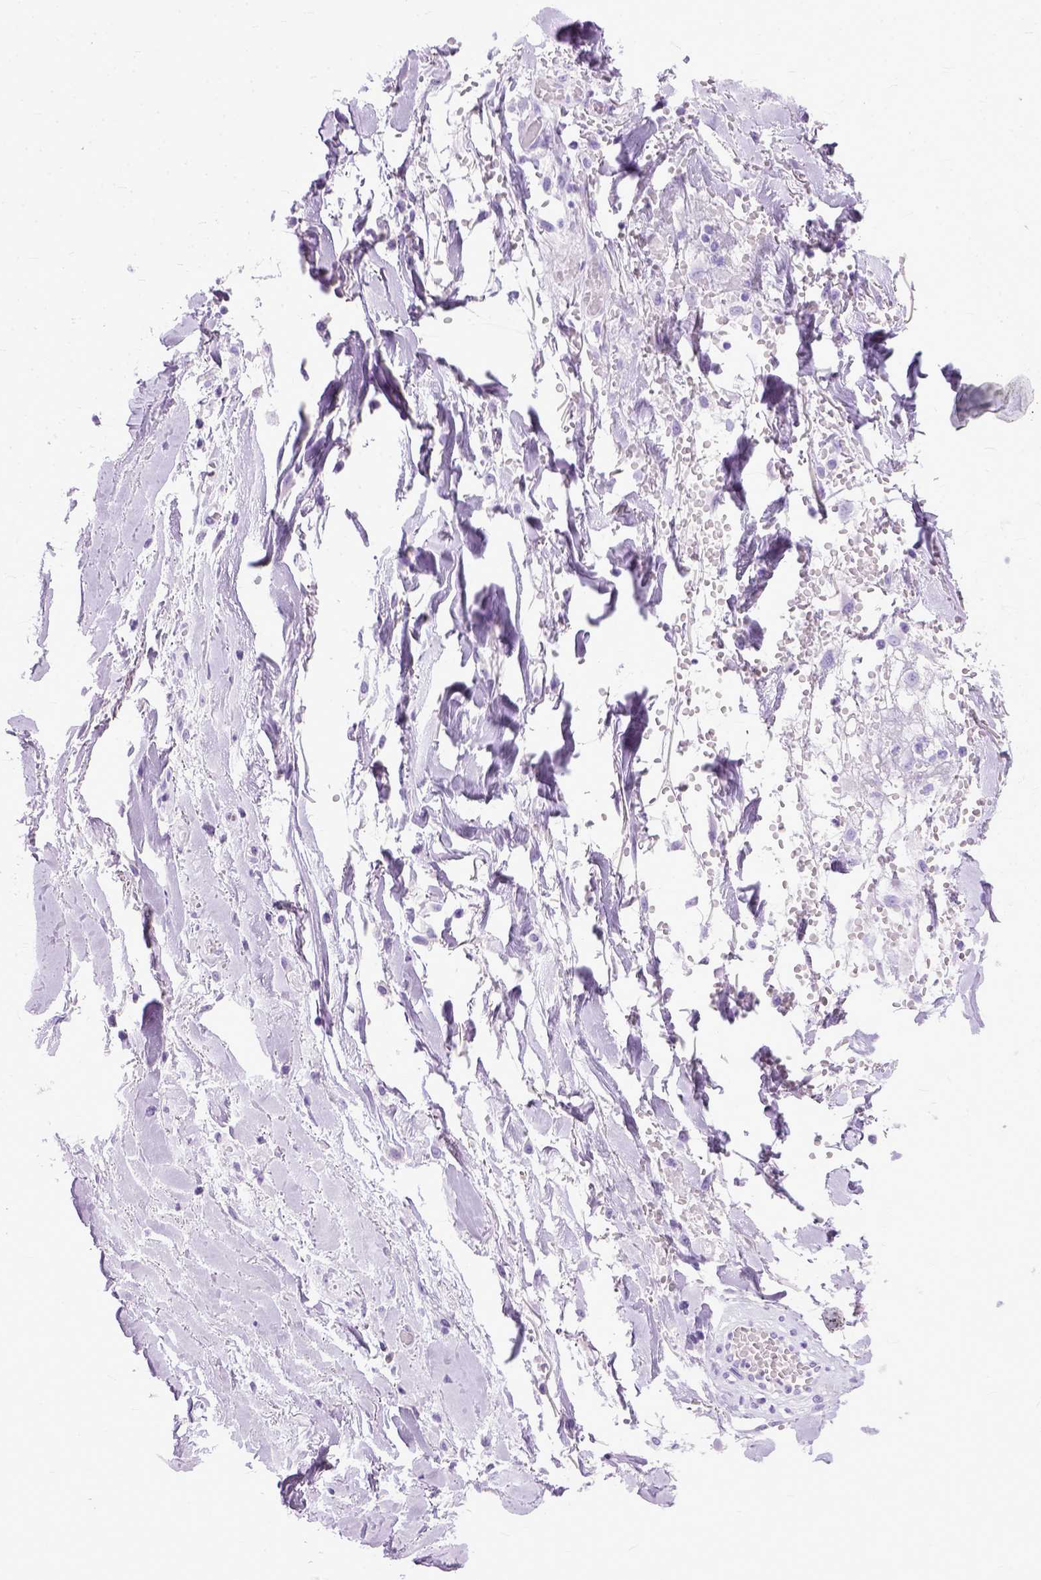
{"staining": {"intensity": "negative", "quantity": "none", "location": "none"}, "tissue": "adipose tissue", "cell_type": "Adipocytes", "image_type": "normal", "snomed": [{"axis": "morphology", "description": "Normal tissue, NOS"}, {"axis": "topography", "description": "Cartilage tissue"}, {"axis": "topography", "description": "Nasopharynx"}, {"axis": "topography", "description": "Thyroid gland"}], "caption": "Adipose tissue was stained to show a protein in brown. There is no significant expression in adipocytes. (Immunohistochemistry, brightfield microscopy, high magnification).", "gene": "GNGT1", "patient": {"sex": "male", "age": 63}}